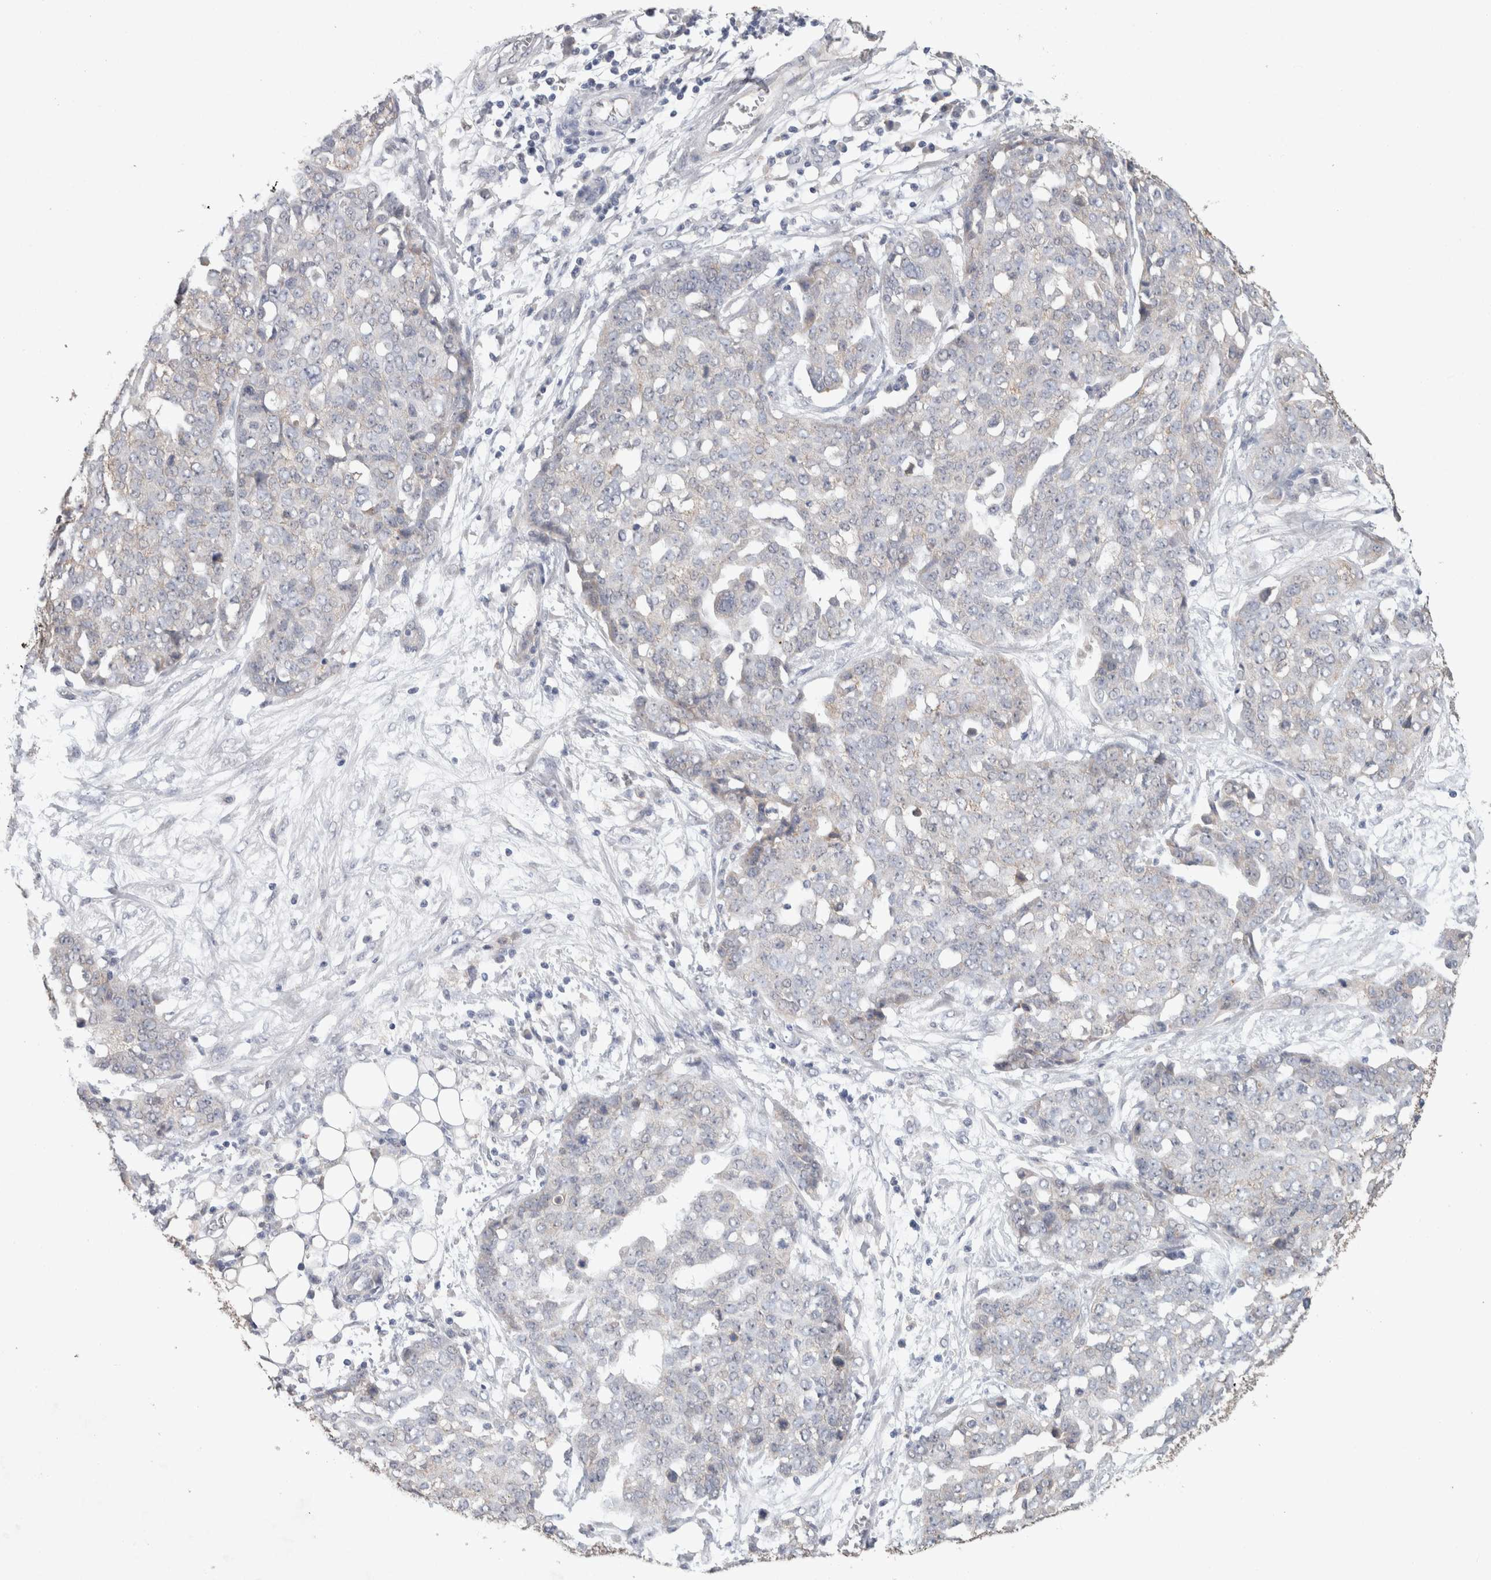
{"staining": {"intensity": "negative", "quantity": "none", "location": "none"}, "tissue": "ovarian cancer", "cell_type": "Tumor cells", "image_type": "cancer", "snomed": [{"axis": "morphology", "description": "Cystadenocarcinoma, serous, NOS"}, {"axis": "topography", "description": "Soft tissue"}, {"axis": "topography", "description": "Ovary"}], "caption": "A histopathology image of ovarian cancer (serous cystadenocarcinoma) stained for a protein exhibits no brown staining in tumor cells.", "gene": "RAB14", "patient": {"sex": "female", "age": 57}}